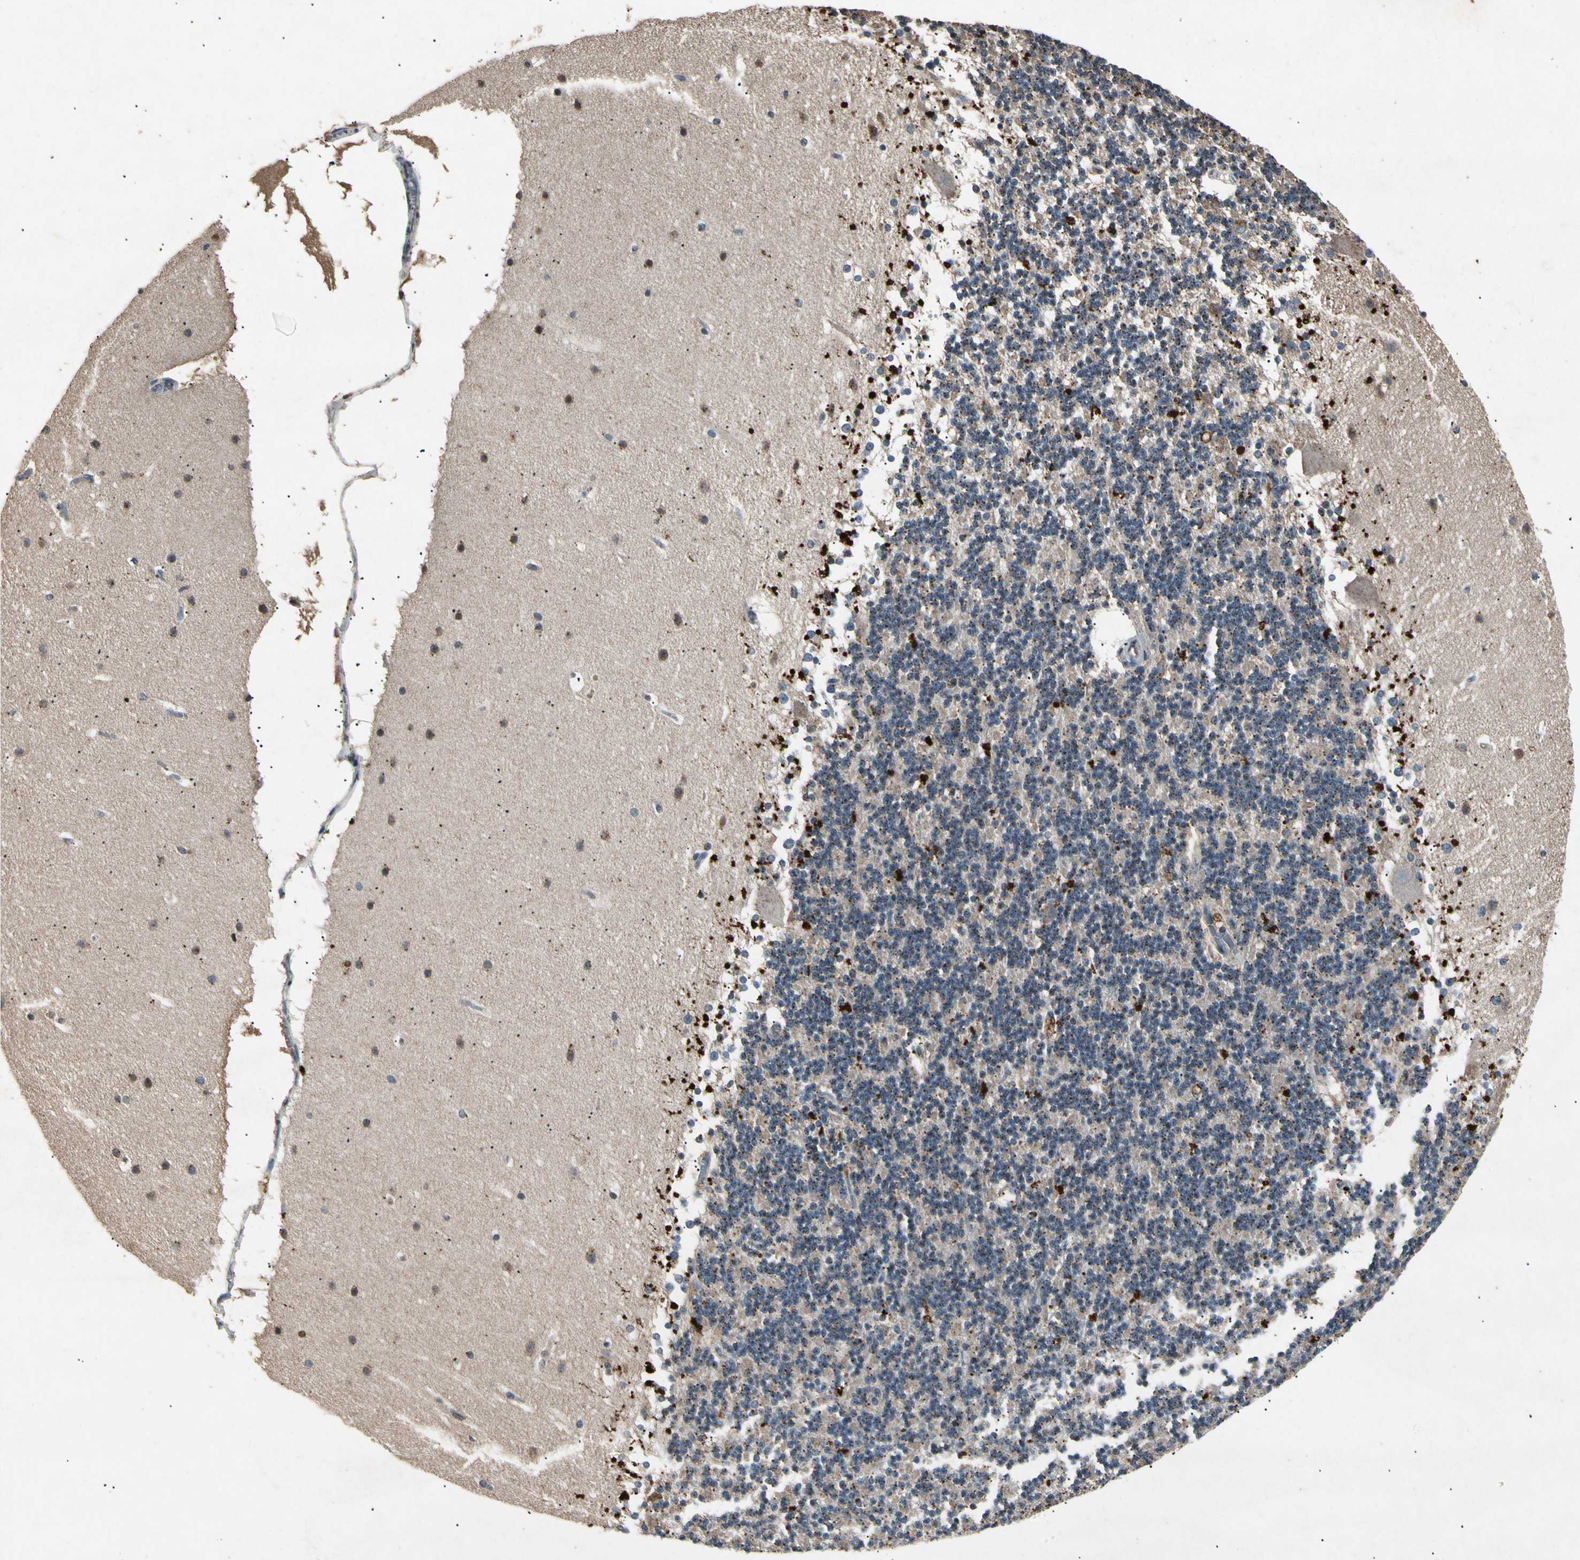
{"staining": {"intensity": "moderate", "quantity": ">75%", "location": "cytoplasmic/membranous"}, "tissue": "cerebellum", "cell_type": "Cells in granular layer", "image_type": "normal", "snomed": [{"axis": "morphology", "description": "Normal tissue, NOS"}, {"axis": "topography", "description": "Cerebellum"}], "caption": "A brown stain highlights moderate cytoplasmic/membranous expression of a protein in cells in granular layer of benign human cerebellum. (DAB (3,3'-diaminobenzidine) IHC, brown staining for protein, blue staining for nuclei).", "gene": "CP", "patient": {"sex": "female", "age": 19}}